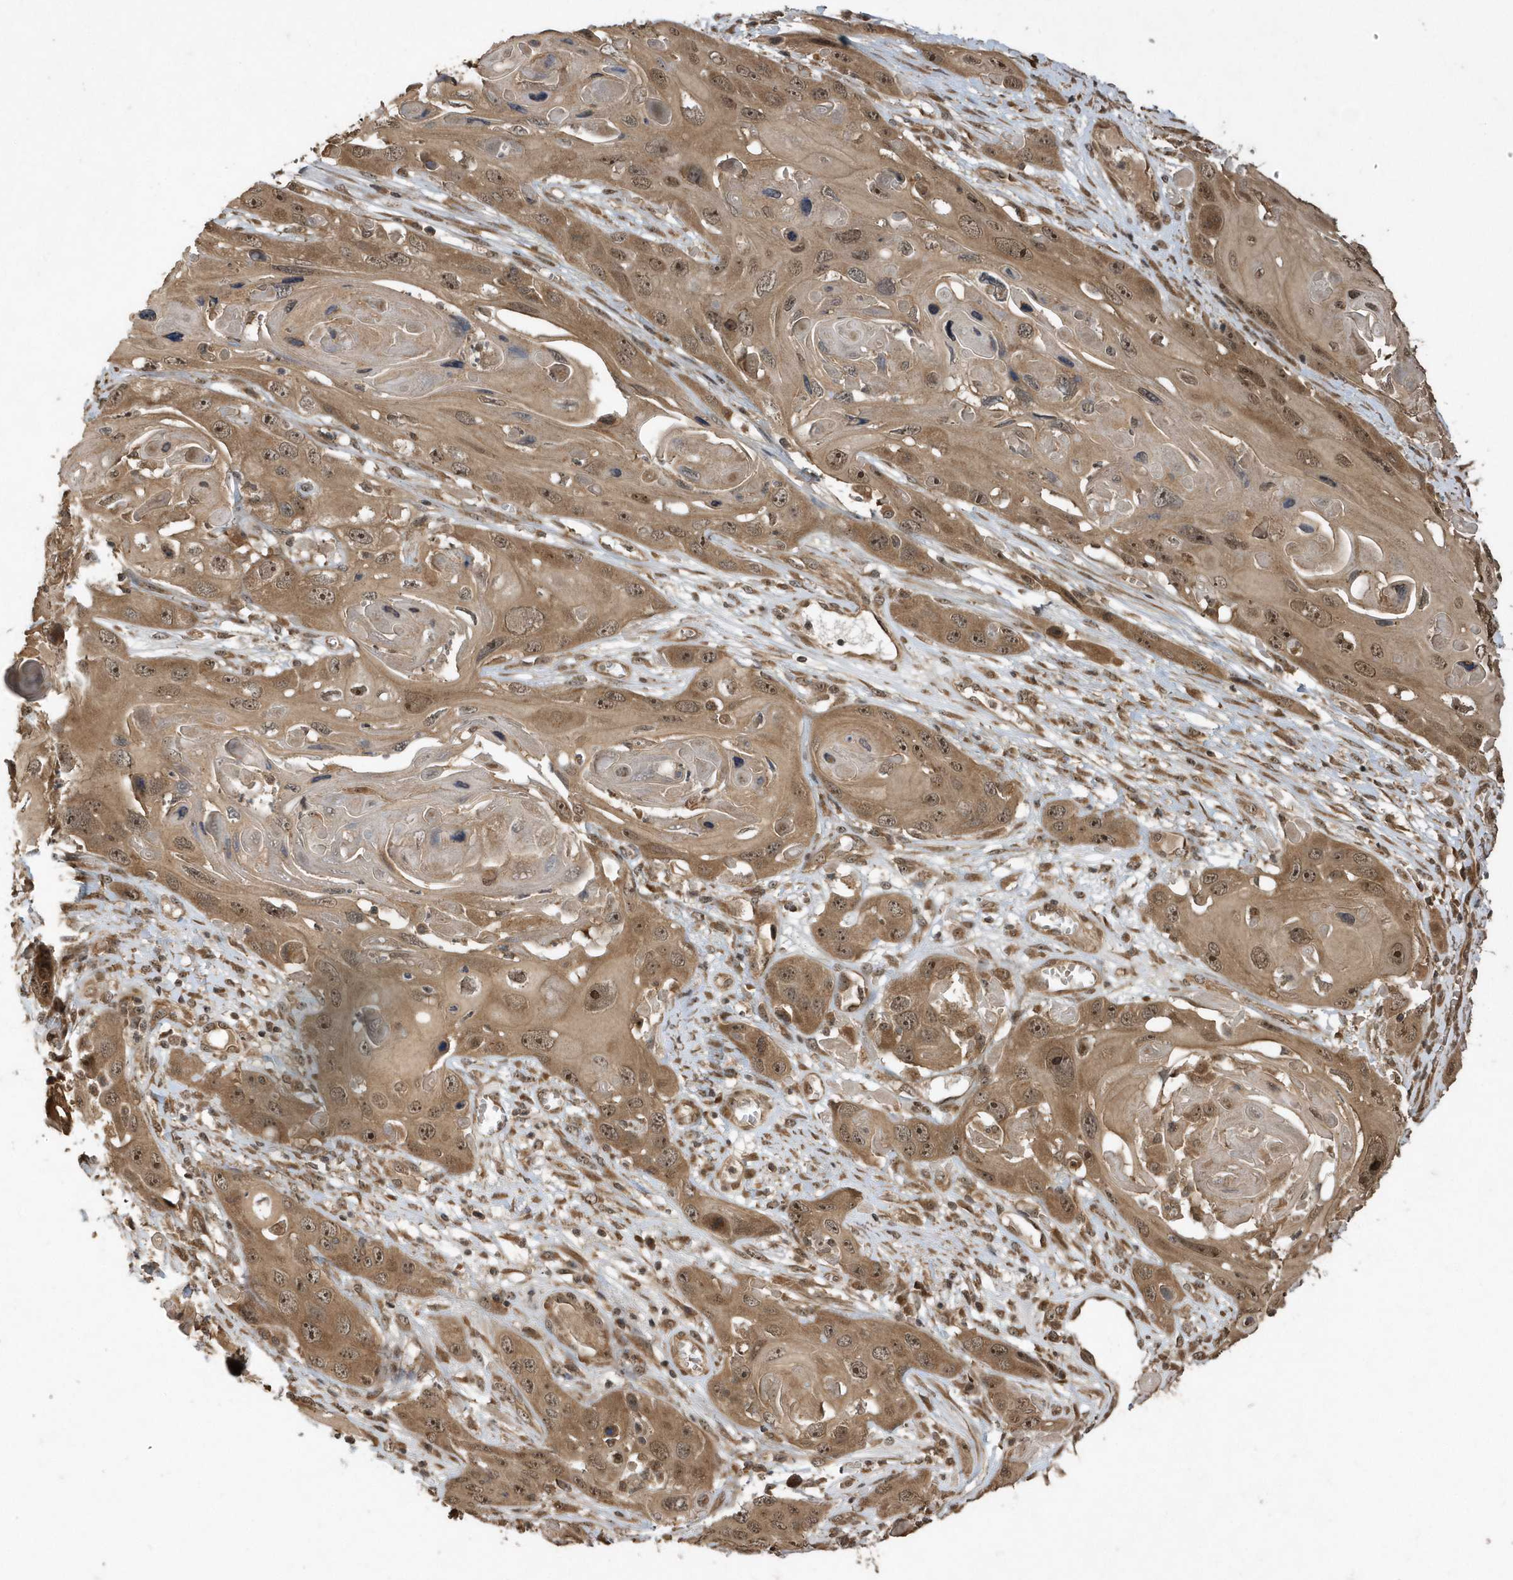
{"staining": {"intensity": "moderate", "quantity": ">75%", "location": "cytoplasmic/membranous,nuclear"}, "tissue": "skin cancer", "cell_type": "Tumor cells", "image_type": "cancer", "snomed": [{"axis": "morphology", "description": "Squamous cell carcinoma, NOS"}, {"axis": "topography", "description": "Skin"}], "caption": "Immunohistochemistry (IHC) (DAB) staining of skin cancer exhibits moderate cytoplasmic/membranous and nuclear protein expression in approximately >75% of tumor cells.", "gene": "WASHC5", "patient": {"sex": "male", "age": 55}}